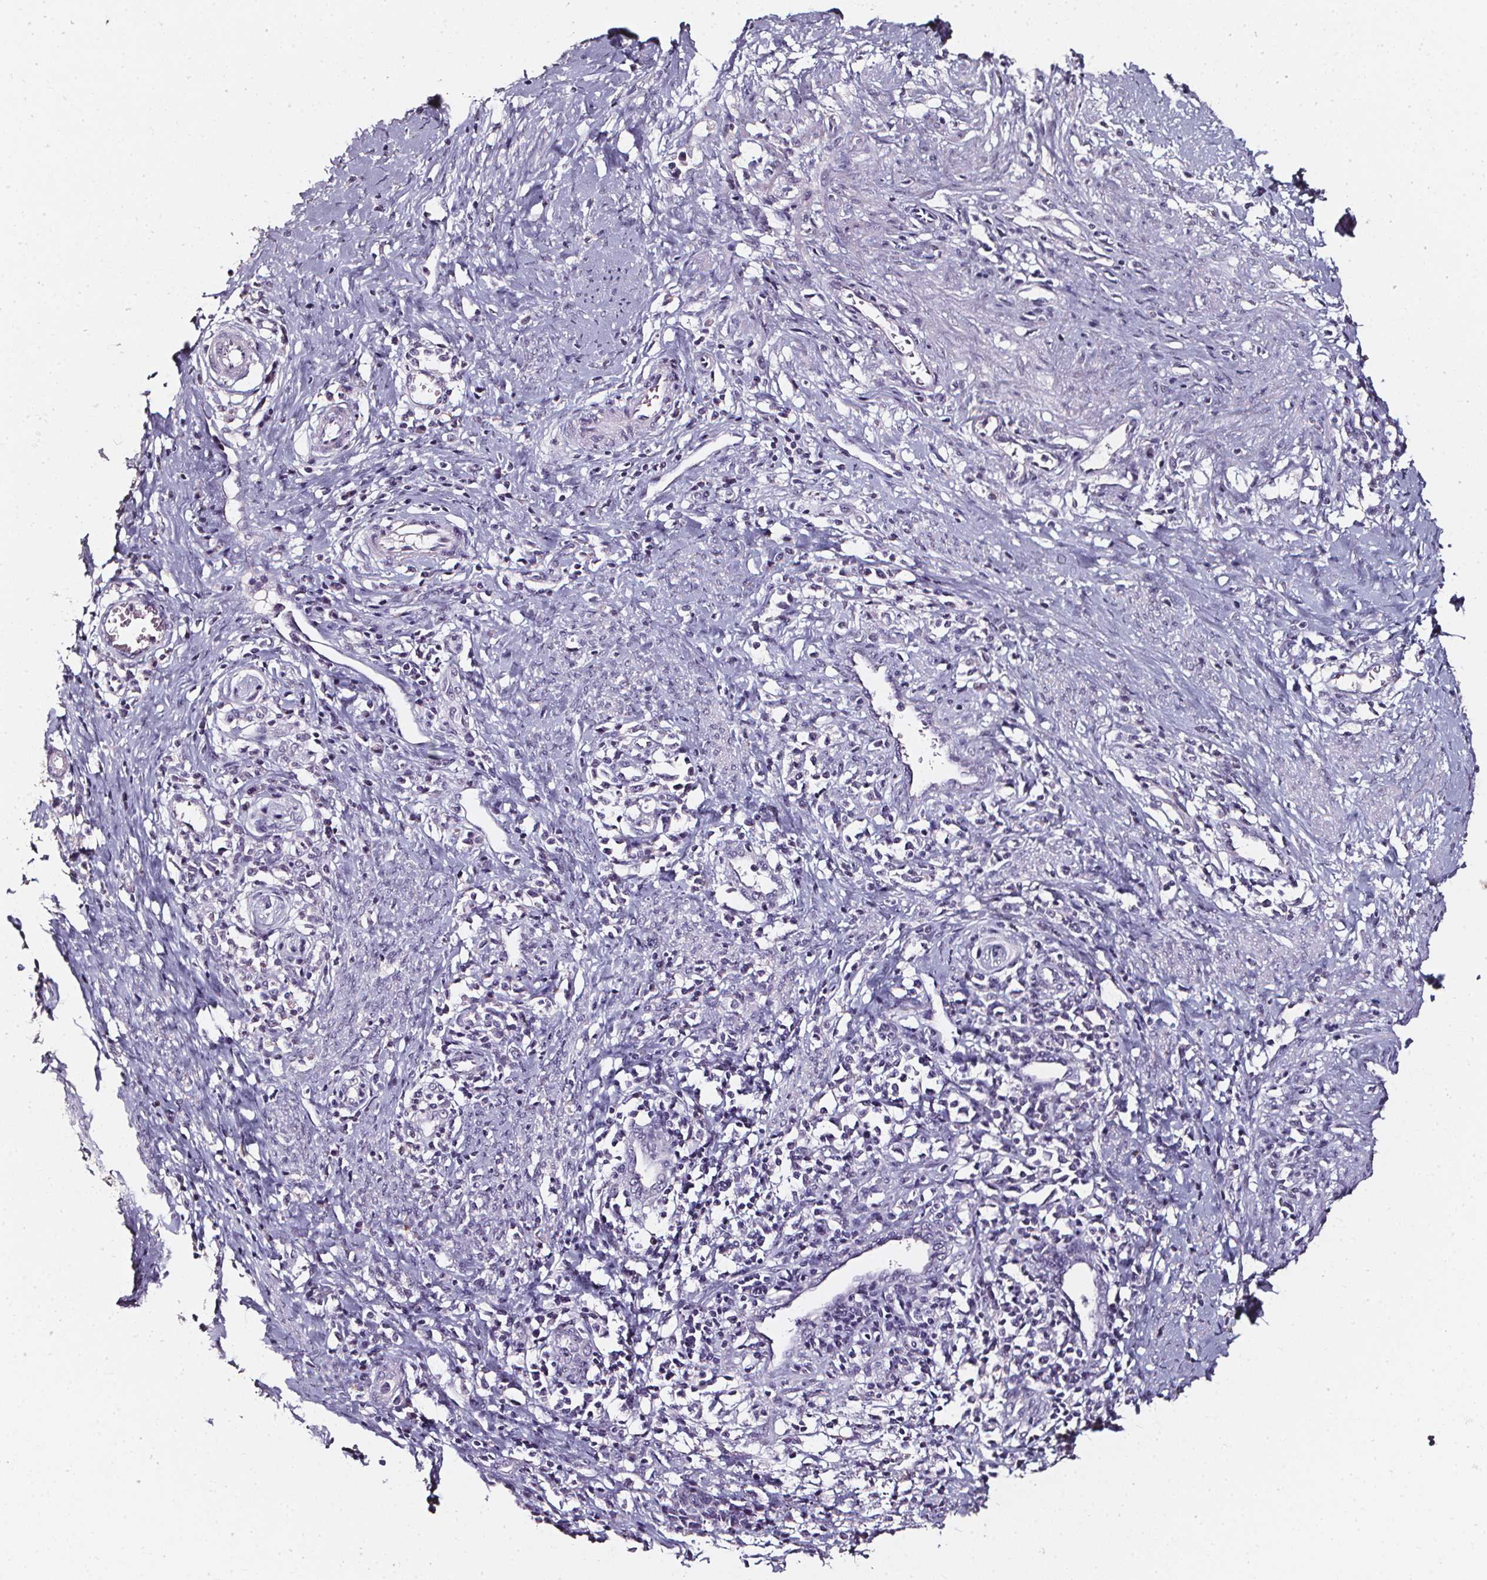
{"staining": {"intensity": "negative", "quantity": "none", "location": "none"}, "tissue": "cervical cancer", "cell_type": "Tumor cells", "image_type": "cancer", "snomed": [{"axis": "morphology", "description": "Squamous cell carcinoma, NOS"}, {"axis": "topography", "description": "Cervix"}], "caption": "DAB (3,3'-diaminobenzidine) immunohistochemical staining of human cervical cancer (squamous cell carcinoma) shows no significant positivity in tumor cells.", "gene": "DEFA5", "patient": {"sex": "female", "age": 35}}